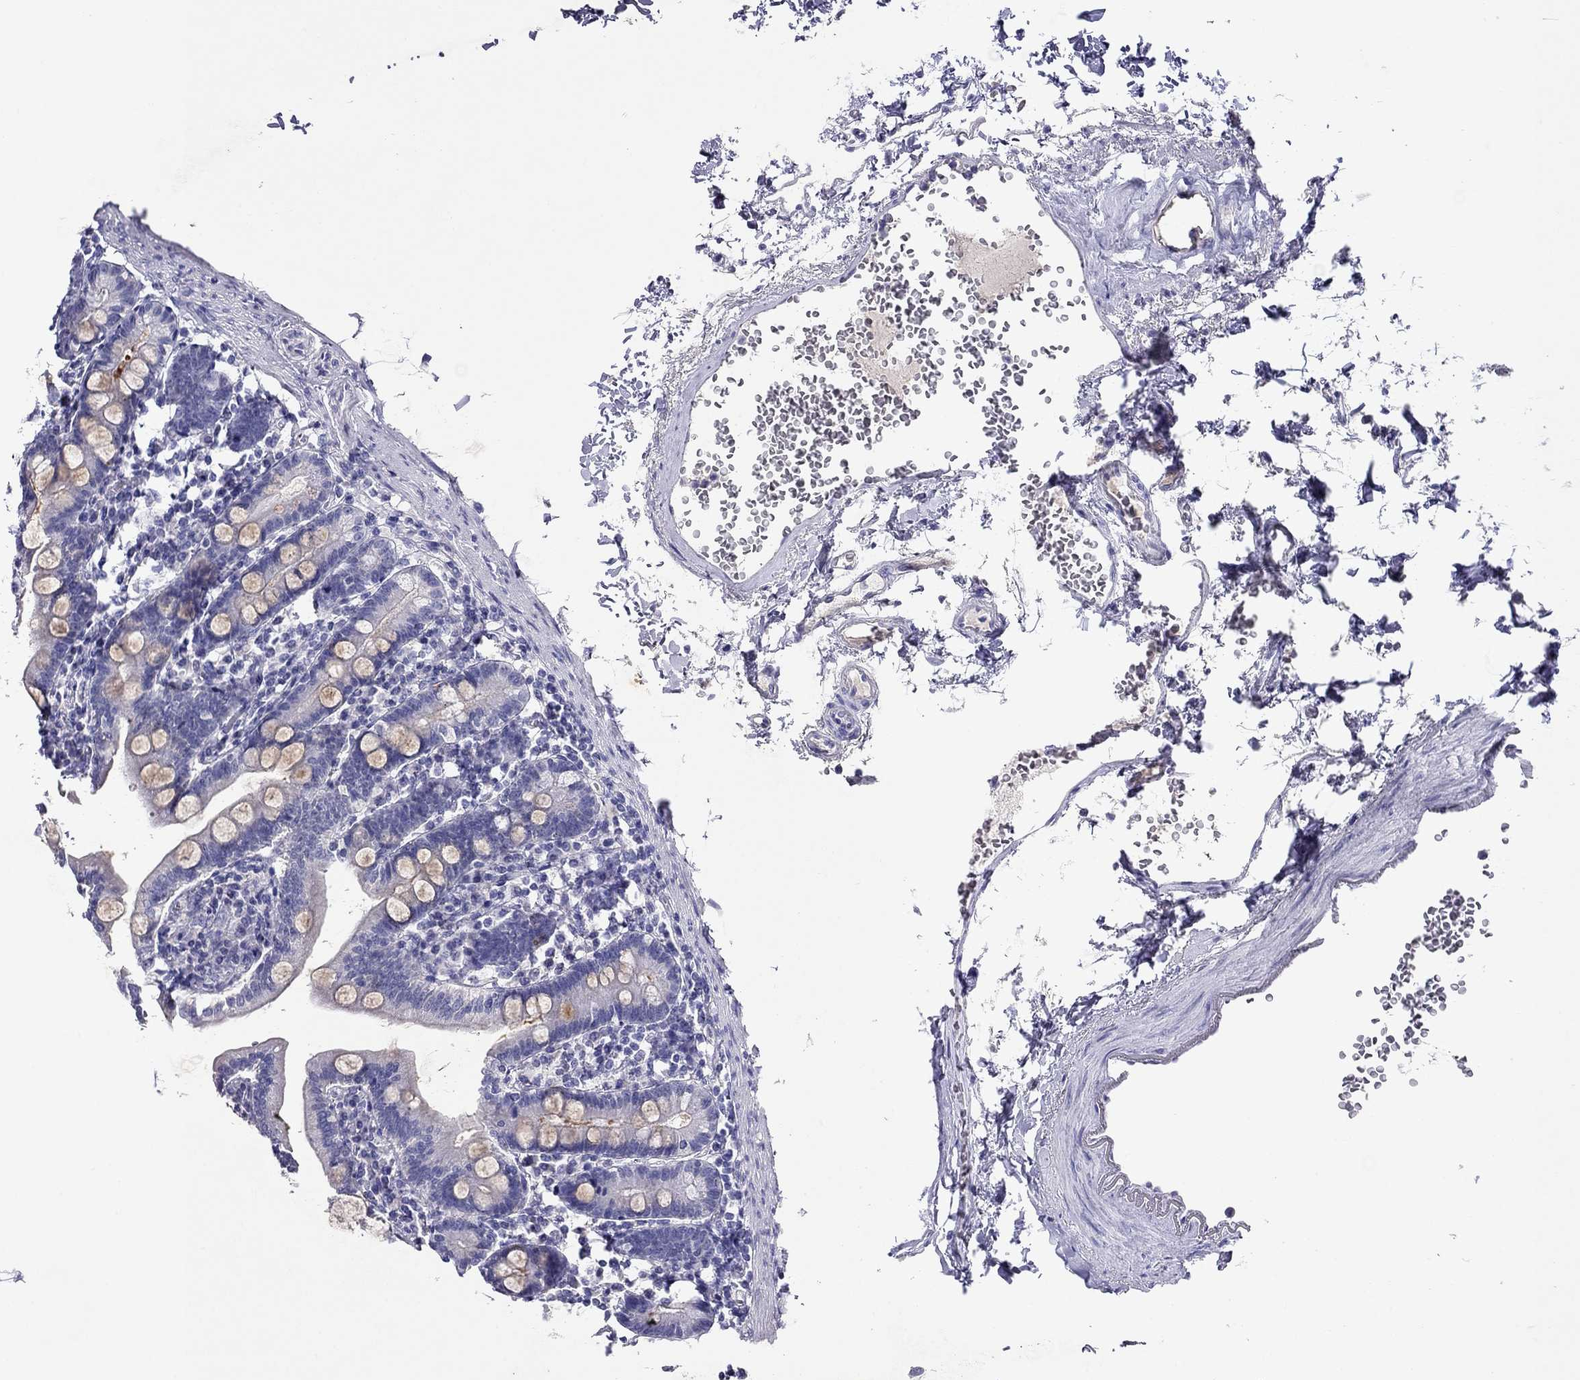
{"staining": {"intensity": "negative", "quantity": "none", "location": "none"}, "tissue": "duodenum", "cell_type": "Glandular cells", "image_type": "normal", "snomed": [{"axis": "morphology", "description": "Normal tissue, NOS"}, {"axis": "topography", "description": "Duodenum"}], "caption": "This is an immunohistochemistry (IHC) histopathology image of benign duodenum. There is no positivity in glandular cells.", "gene": "CAPNS2", "patient": {"sex": "female", "age": 67}}